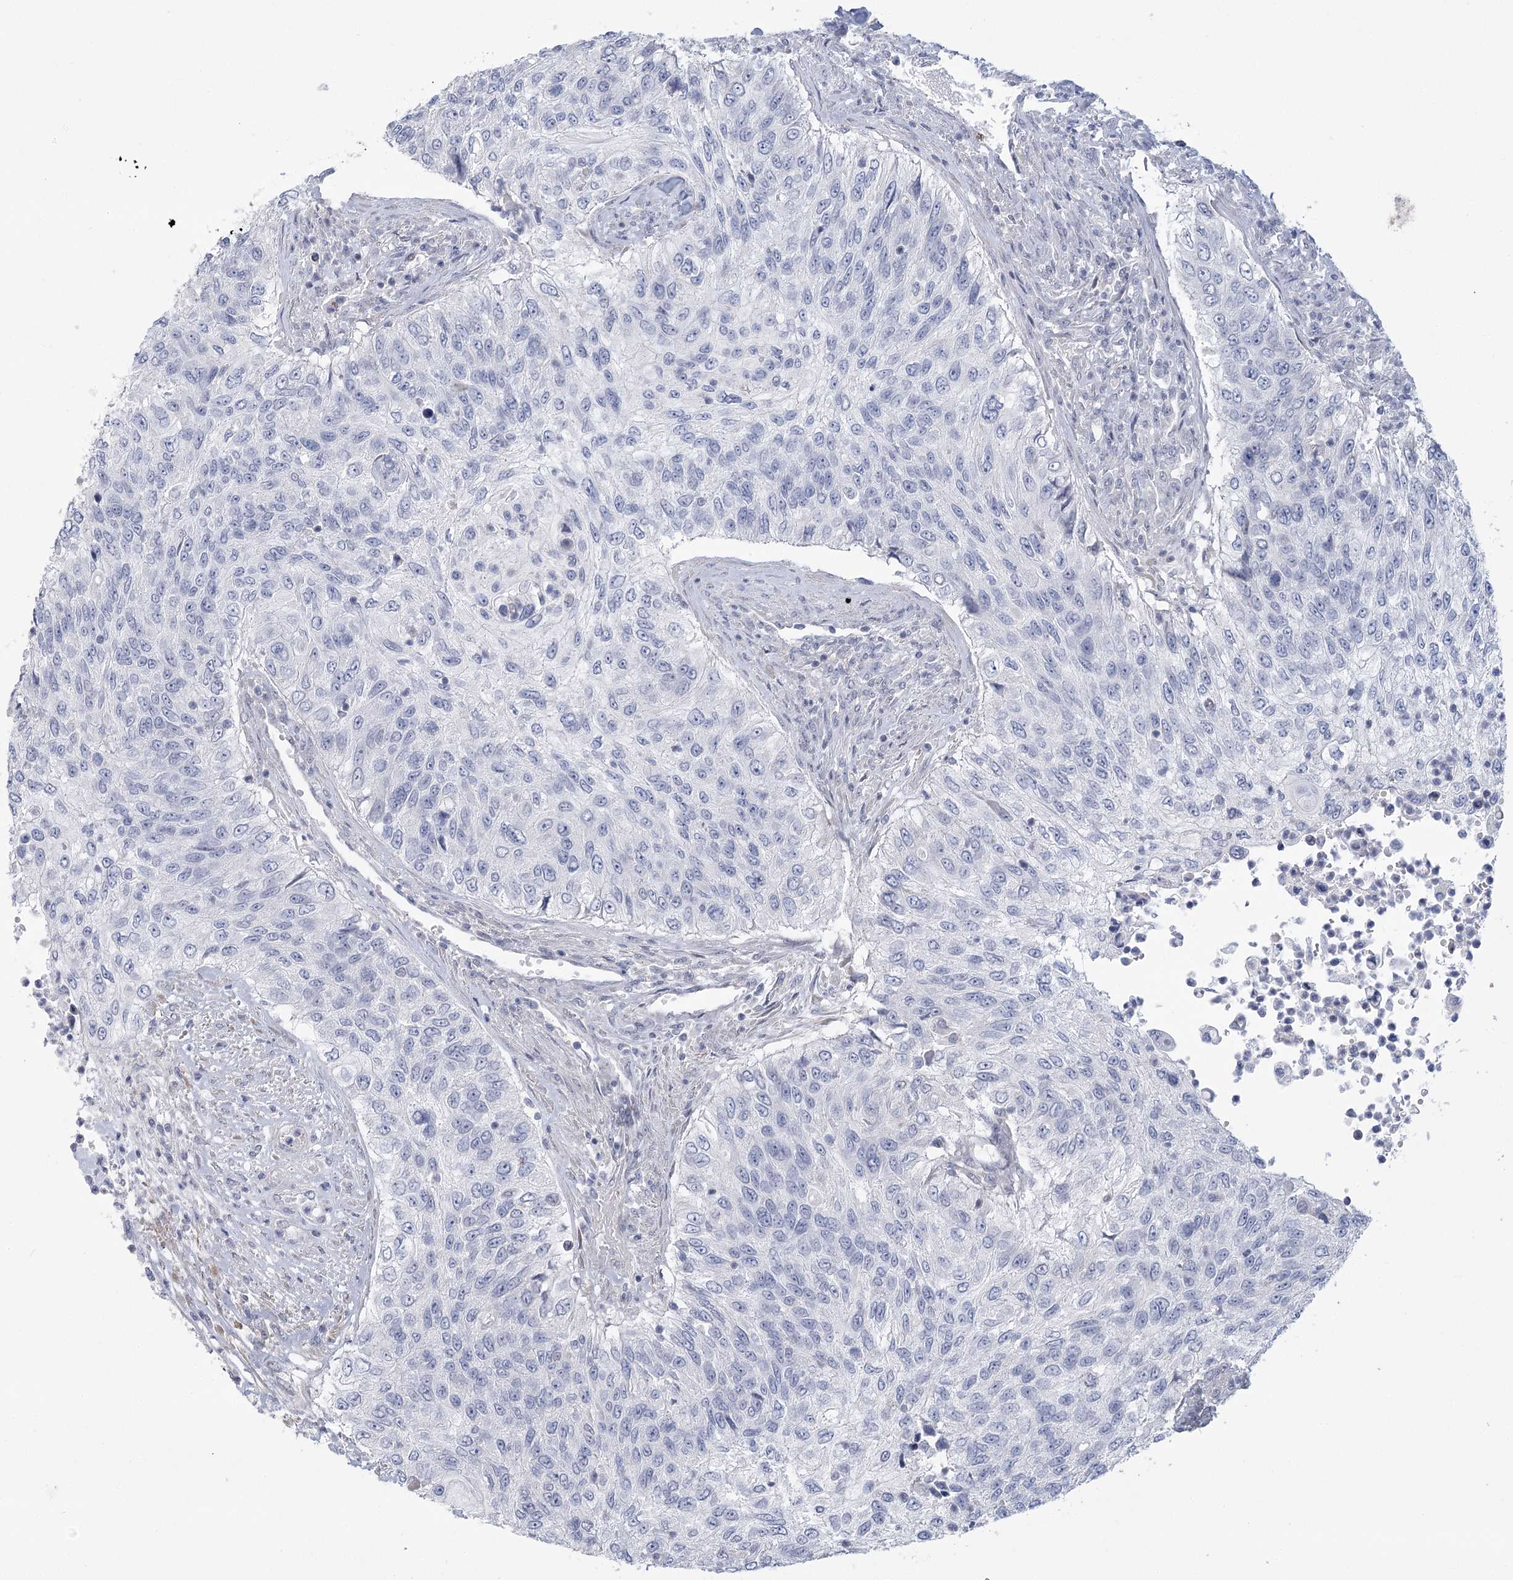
{"staining": {"intensity": "negative", "quantity": "none", "location": "none"}, "tissue": "urothelial cancer", "cell_type": "Tumor cells", "image_type": "cancer", "snomed": [{"axis": "morphology", "description": "Urothelial carcinoma, High grade"}, {"axis": "topography", "description": "Urinary bladder"}], "caption": "This photomicrograph is of urothelial carcinoma (high-grade) stained with IHC to label a protein in brown with the nuclei are counter-stained blue. There is no staining in tumor cells. The staining was performed using DAB to visualize the protein expression in brown, while the nuclei were stained in blue with hematoxylin (Magnification: 20x).", "gene": "FAM76B", "patient": {"sex": "female", "age": 60}}